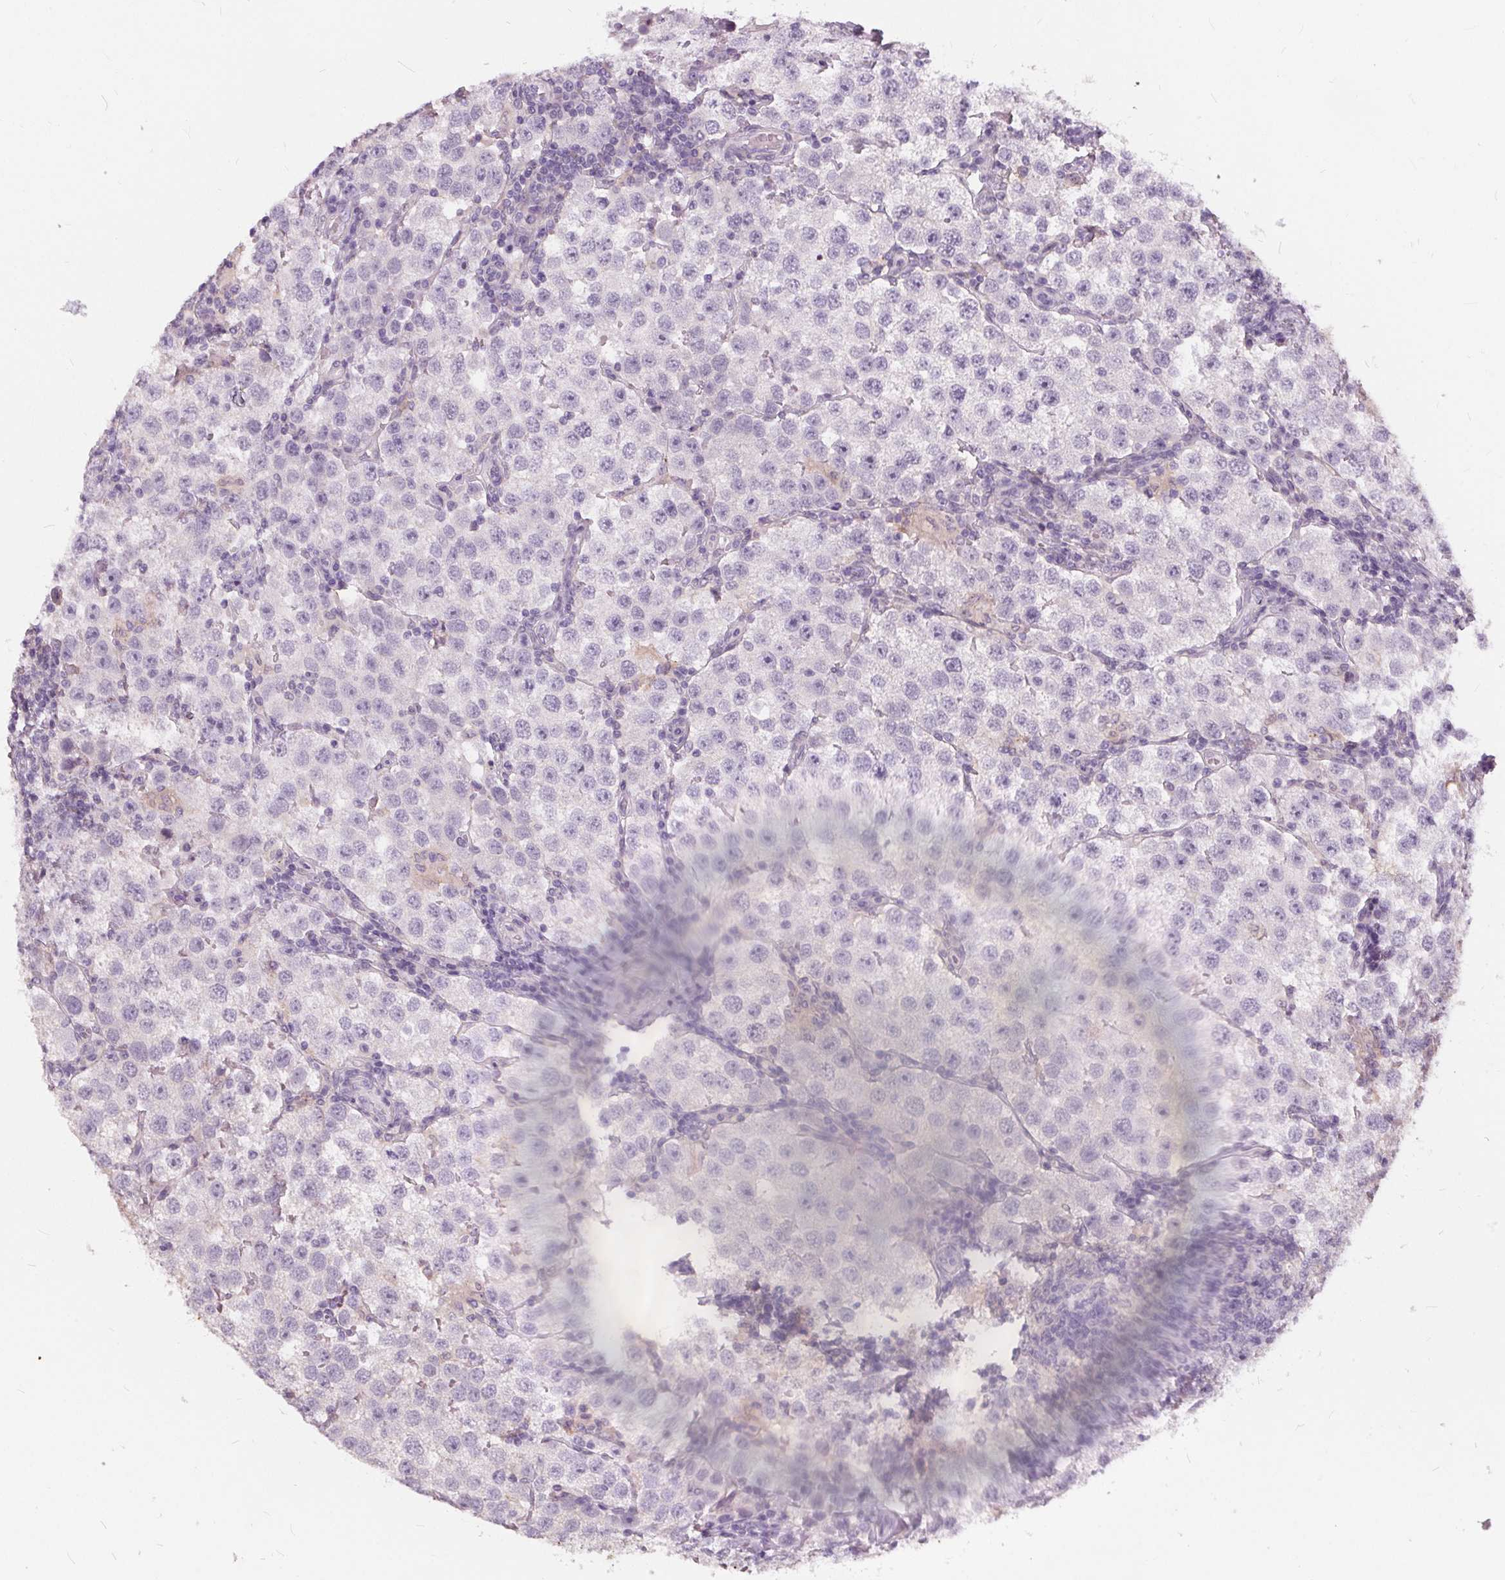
{"staining": {"intensity": "negative", "quantity": "none", "location": "none"}, "tissue": "testis cancer", "cell_type": "Tumor cells", "image_type": "cancer", "snomed": [{"axis": "morphology", "description": "Seminoma, NOS"}, {"axis": "topography", "description": "Testis"}], "caption": "A photomicrograph of human seminoma (testis) is negative for staining in tumor cells.", "gene": "HAAO", "patient": {"sex": "male", "age": 37}}